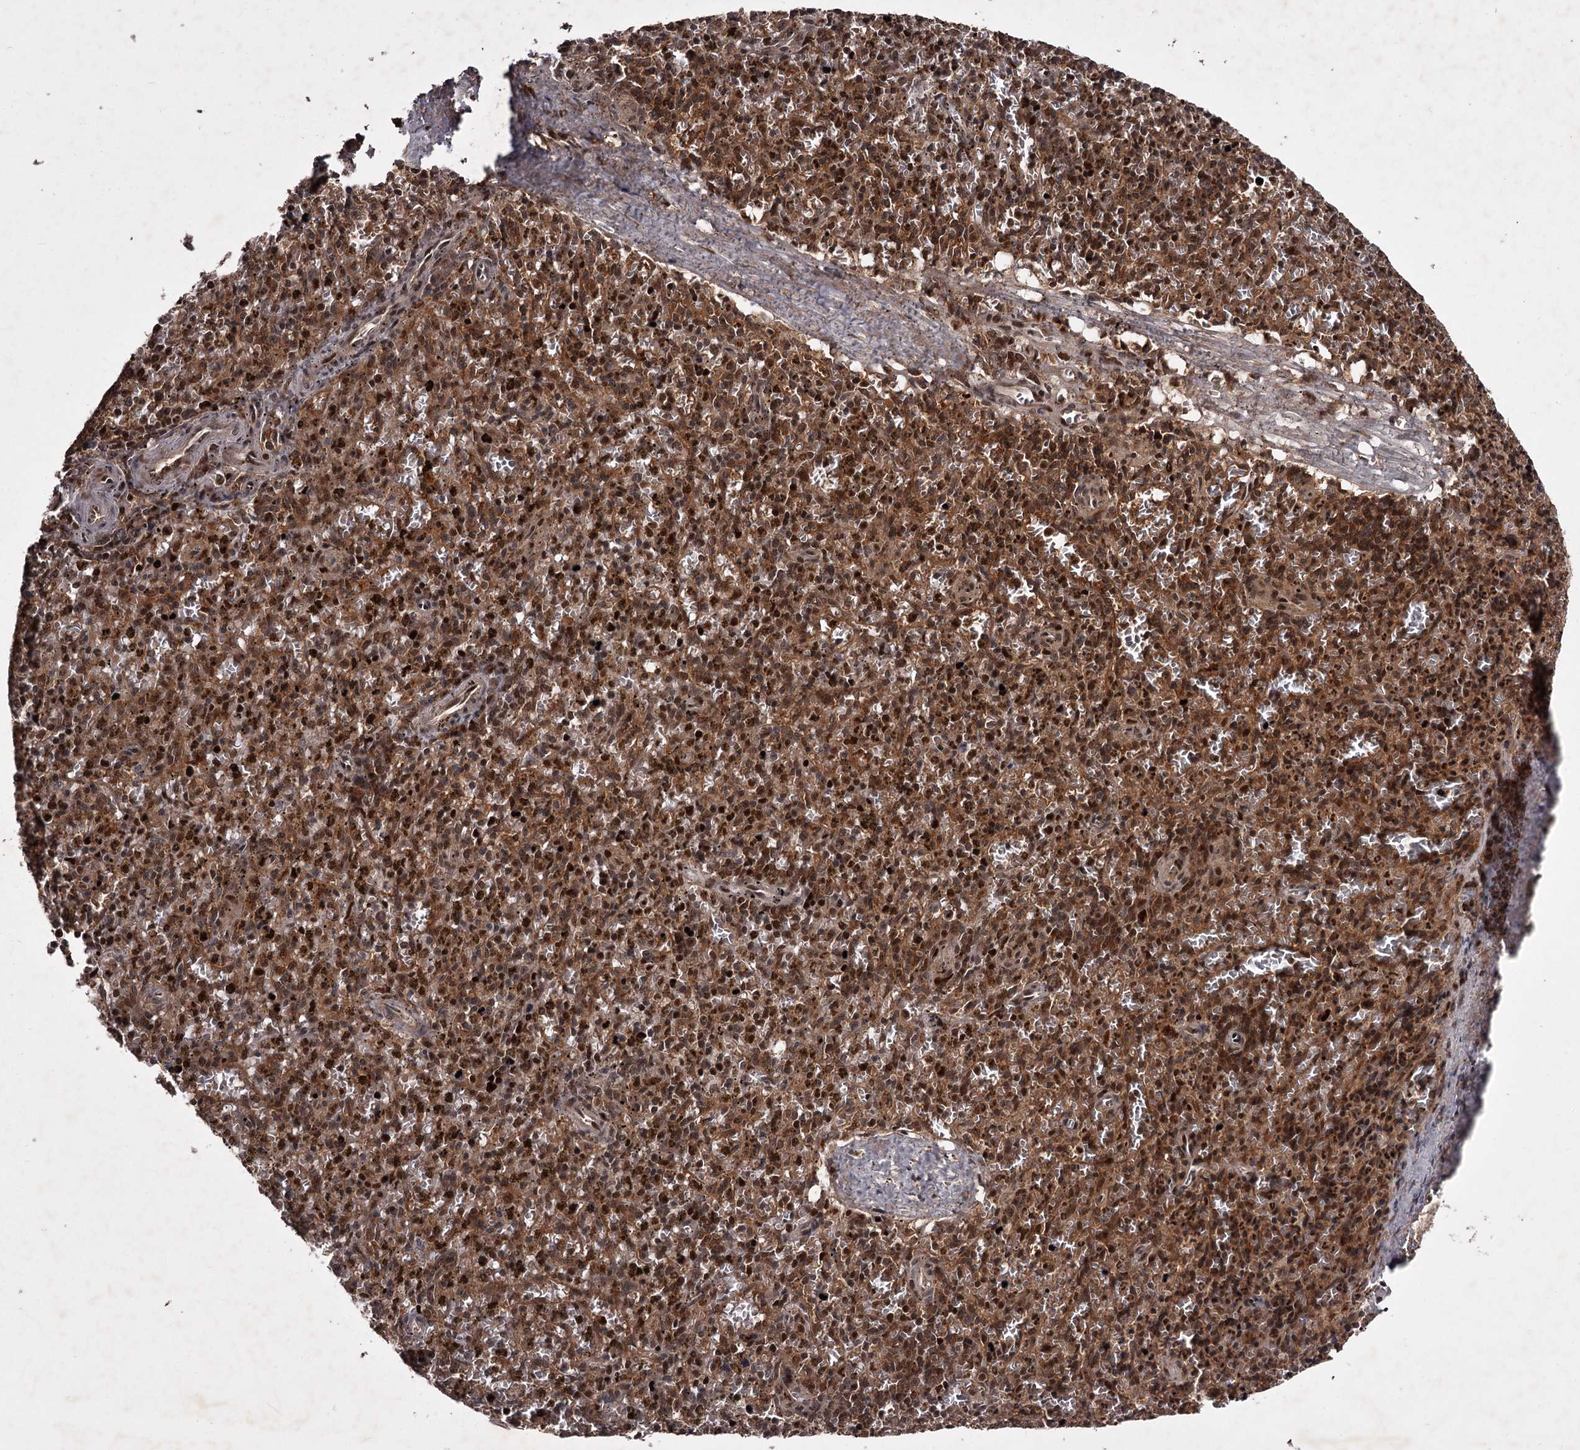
{"staining": {"intensity": "moderate", "quantity": "25%-75%", "location": "cytoplasmic/membranous,nuclear"}, "tissue": "spleen", "cell_type": "Cells in red pulp", "image_type": "normal", "snomed": [{"axis": "morphology", "description": "Normal tissue, NOS"}, {"axis": "topography", "description": "Spleen"}], "caption": "Protein staining demonstrates moderate cytoplasmic/membranous,nuclear positivity in about 25%-75% of cells in red pulp in unremarkable spleen.", "gene": "TBC1D23", "patient": {"sex": "male", "age": 72}}